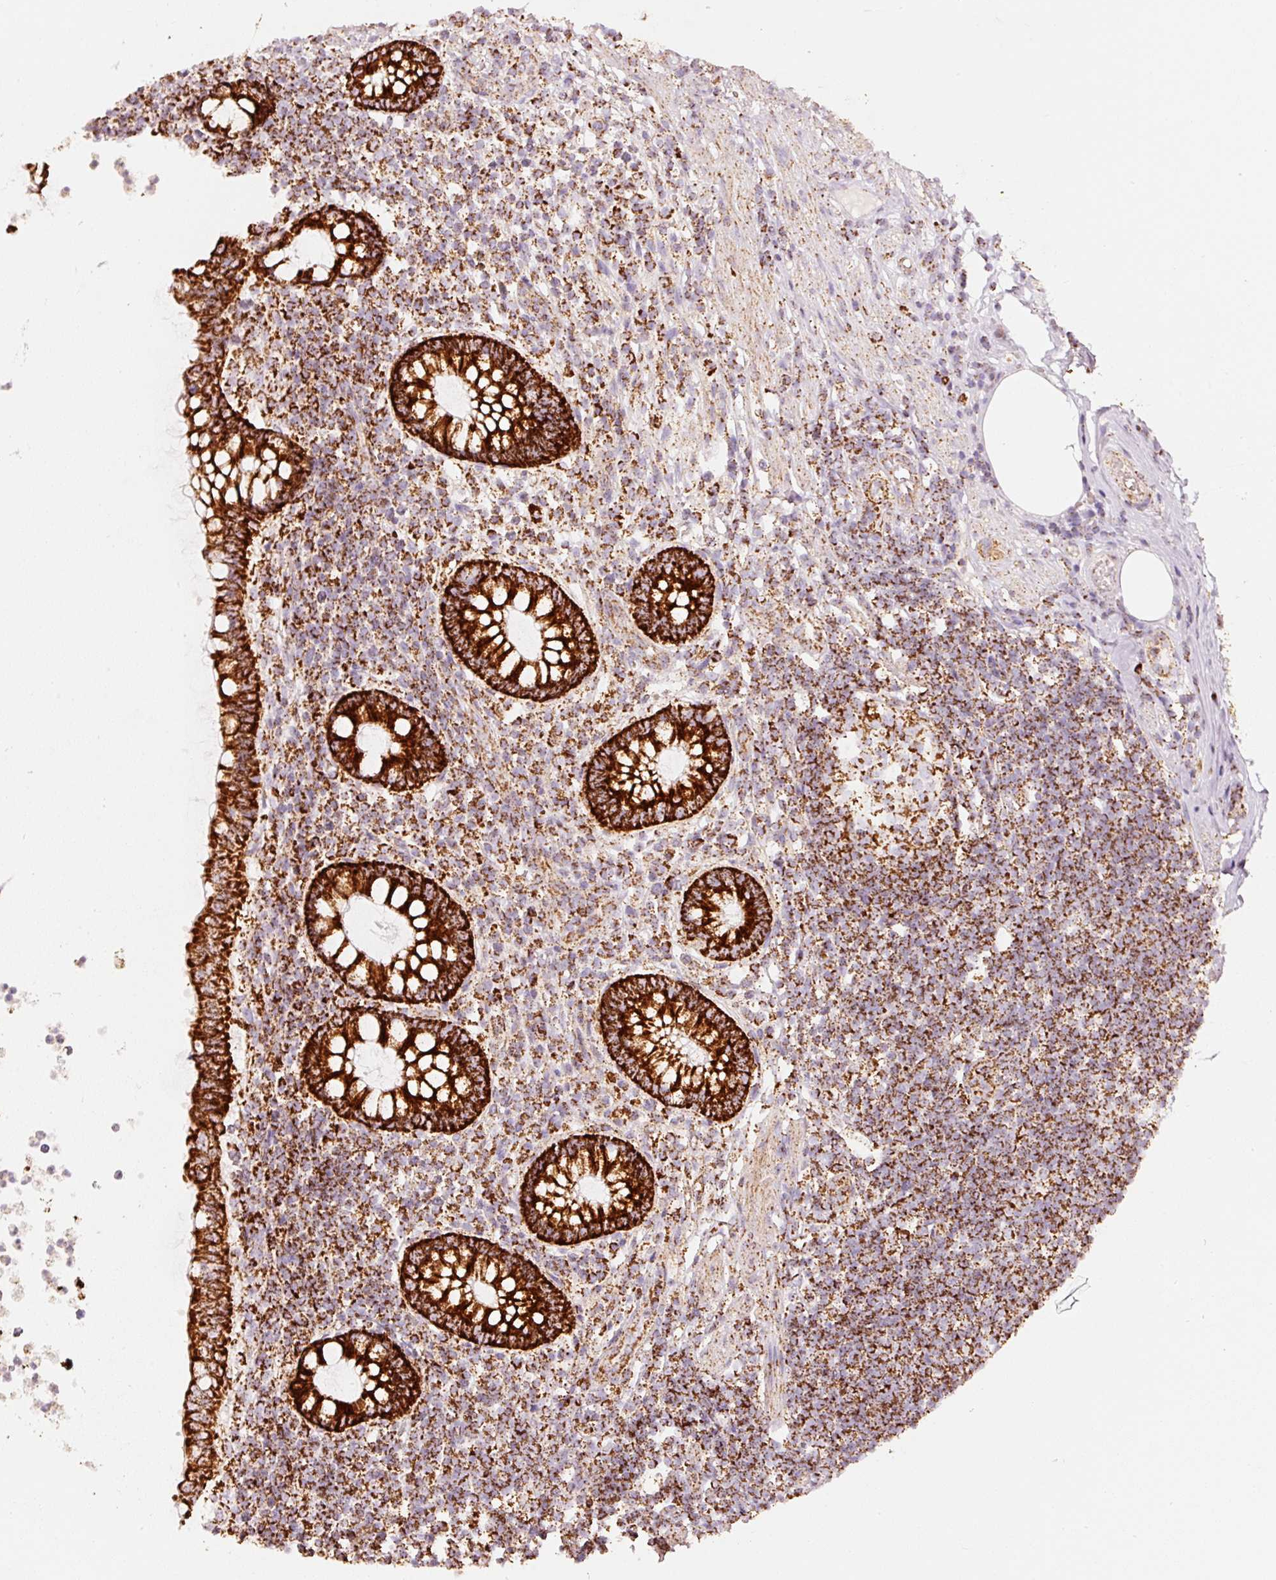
{"staining": {"intensity": "strong", "quantity": ">75%", "location": "cytoplasmic/membranous"}, "tissue": "appendix", "cell_type": "Glandular cells", "image_type": "normal", "snomed": [{"axis": "morphology", "description": "Normal tissue, NOS"}, {"axis": "topography", "description": "Appendix"}], "caption": "IHC of unremarkable human appendix exhibits high levels of strong cytoplasmic/membranous expression in approximately >75% of glandular cells.", "gene": "UQCRC1", "patient": {"sex": "female", "age": 56}}